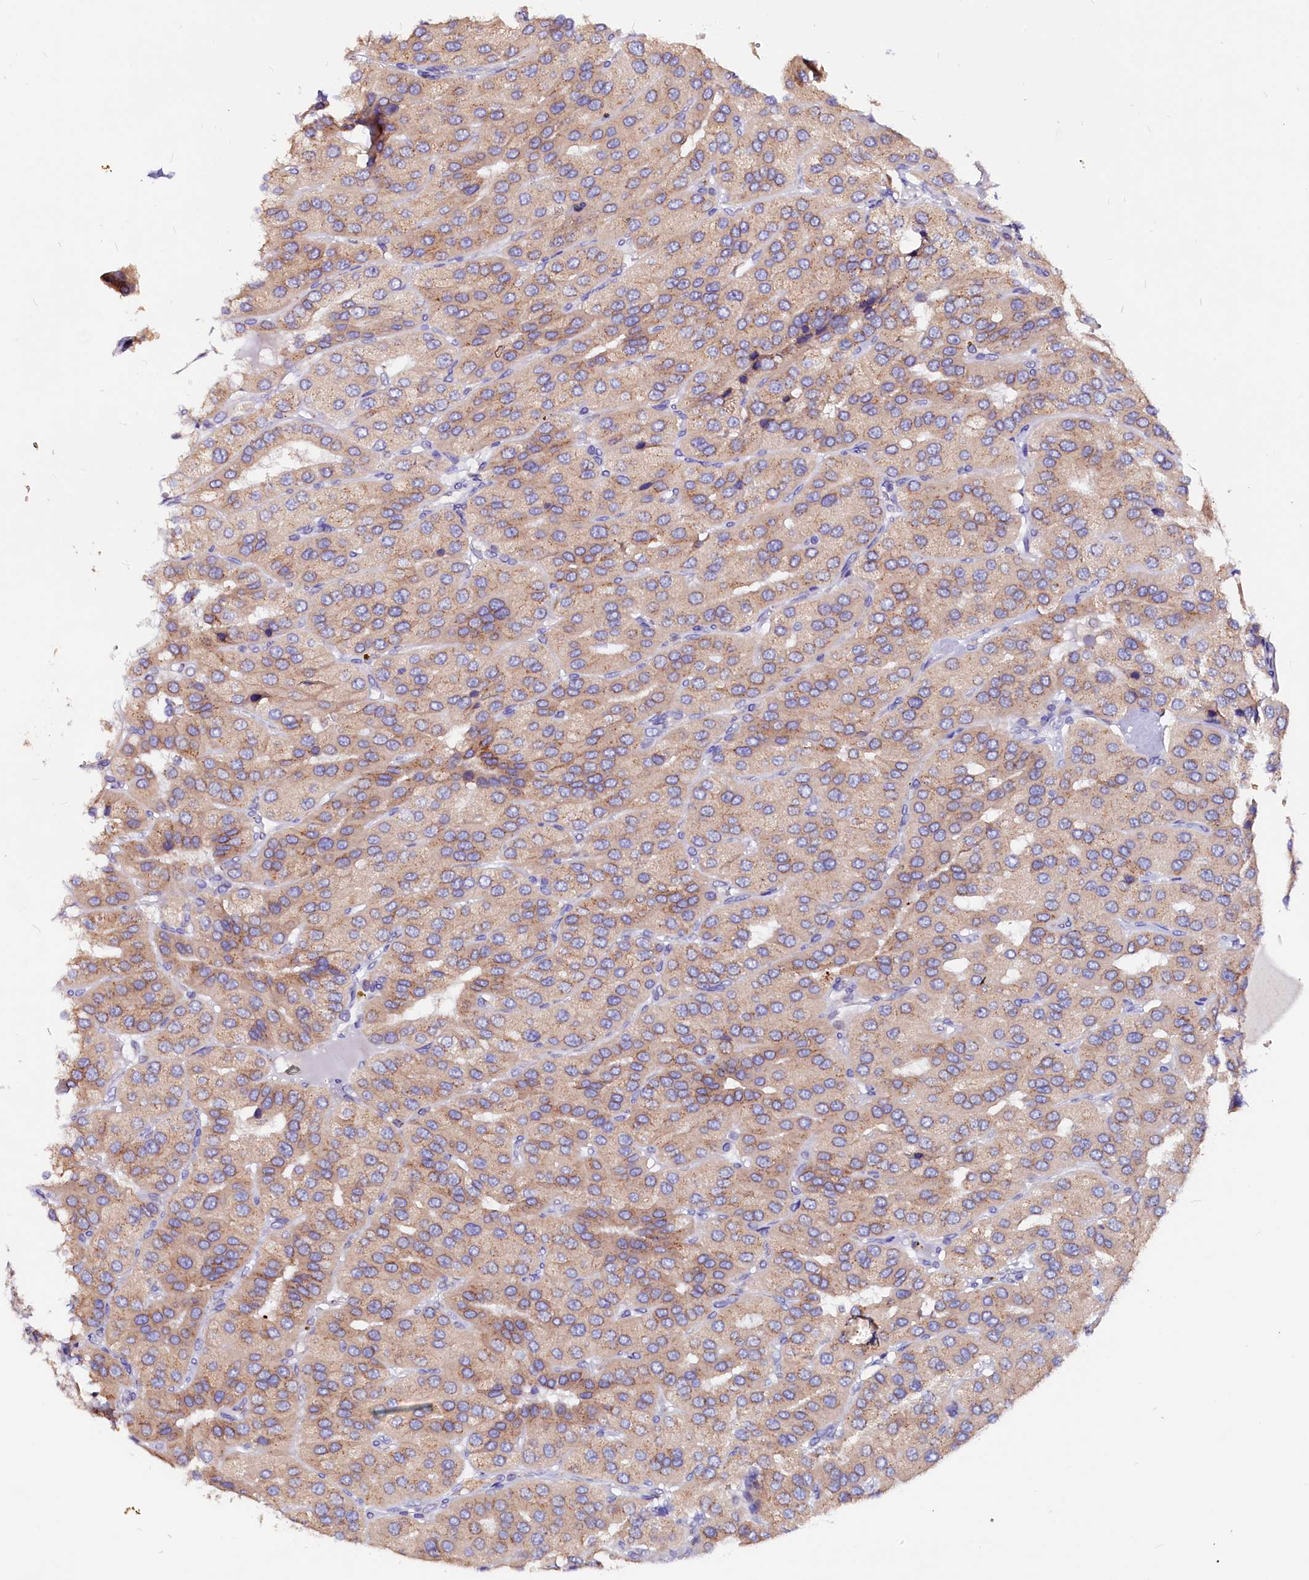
{"staining": {"intensity": "weak", "quantity": ">75%", "location": "cytoplasmic/membranous"}, "tissue": "parathyroid gland", "cell_type": "Glandular cells", "image_type": "normal", "snomed": [{"axis": "morphology", "description": "Normal tissue, NOS"}, {"axis": "morphology", "description": "Adenoma, NOS"}, {"axis": "topography", "description": "Parathyroid gland"}], "caption": "An immunohistochemistry photomicrograph of benign tissue is shown. Protein staining in brown shows weak cytoplasmic/membranous positivity in parathyroid gland within glandular cells. (Brightfield microscopy of DAB IHC at high magnification).", "gene": "LMAN1", "patient": {"sex": "female", "age": 86}}